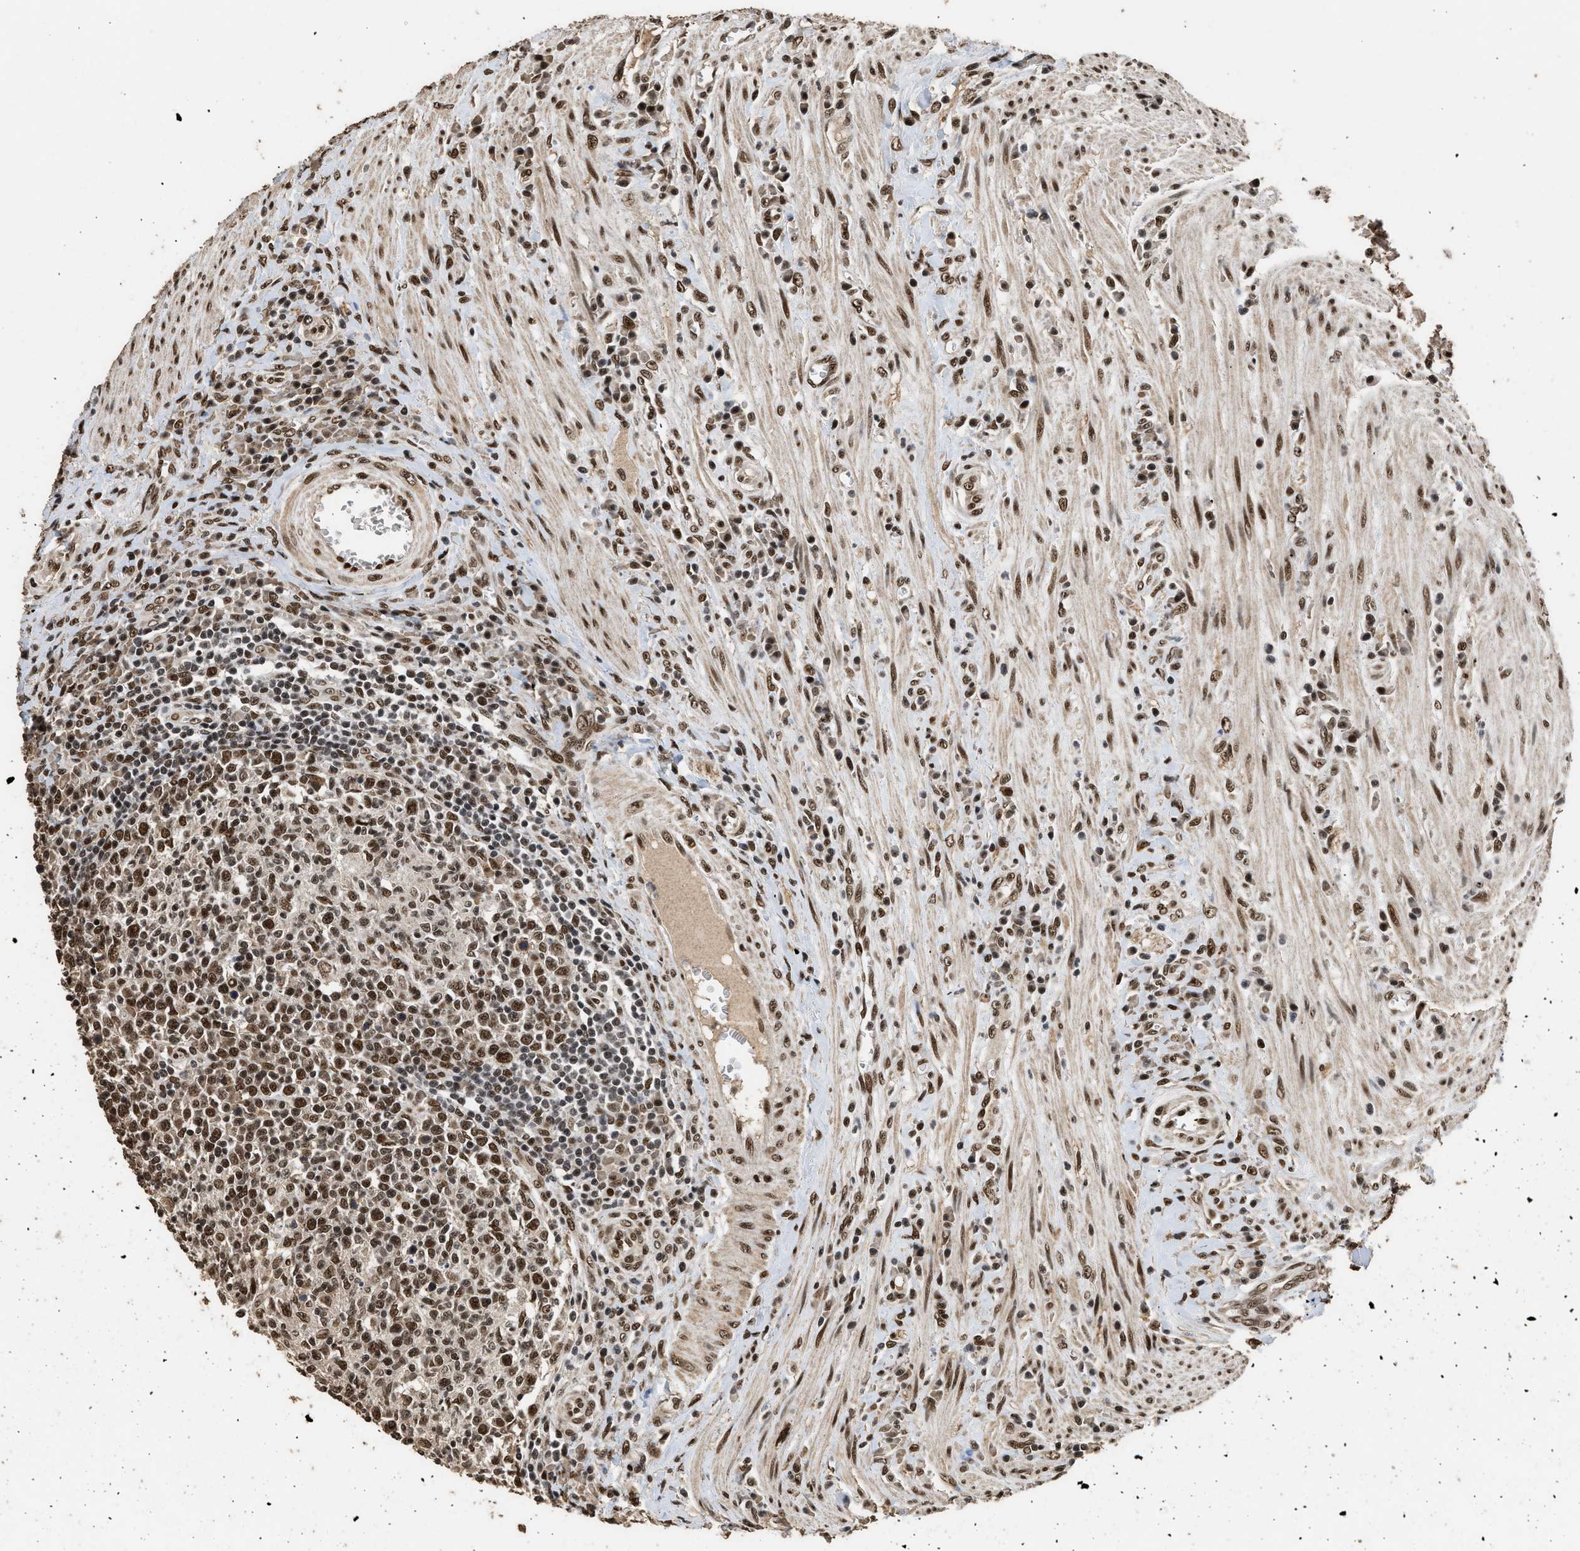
{"staining": {"intensity": "strong", "quantity": ">75%", "location": "nuclear"}, "tissue": "colorectal cancer", "cell_type": "Tumor cells", "image_type": "cancer", "snomed": [{"axis": "morphology", "description": "Inflammation, NOS"}, {"axis": "morphology", "description": "Adenocarcinoma, NOS"}, {"axis": "topography", "description": "Colon"}], "caption": "The immunohistochemical stain labels strong nuclear positivity in tumor cells of colorectal cancer tissue.", "gene": "PPP4R3B", "patient": {"sex": "male", "age": 72}}